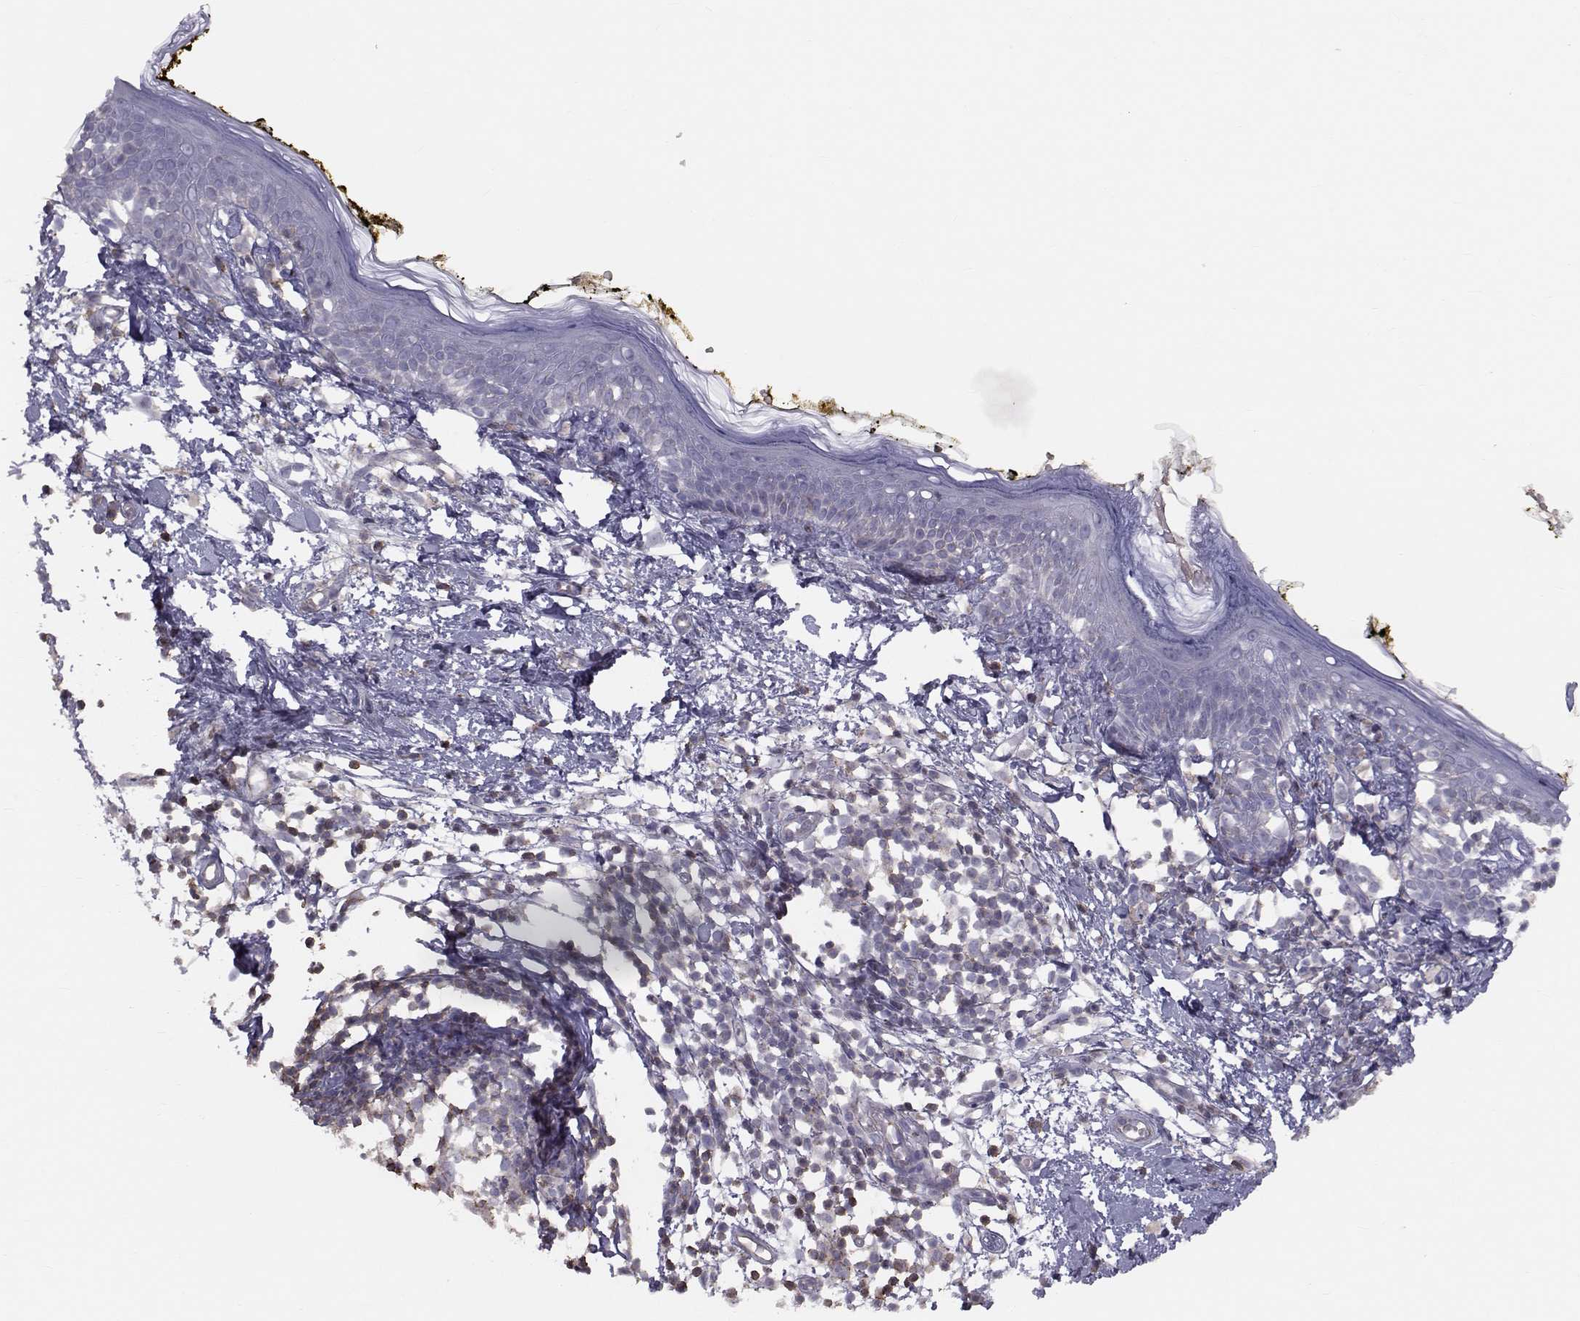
{"staining": {"intensity": "negative", "quantity": "none", "location": "none"}, "tissue": "skin", "cell_type": "Fibroblasts", "image_type": "normal", "snomed": [{"axis": "morphology", "description": "Normal tissue, NOS"}, {"axis": "topography", "description": "Skin"}], "caption": "Fibroblasts show no significant protein staining in normal skin. The staining was performed using DAB to visualize the protein expression in brown, while the nuclei were stained in blue with hematoxylin (Magnification: 20x).", "gene": "GARIN3", "patient": {"sex": "male", "age": 76}}